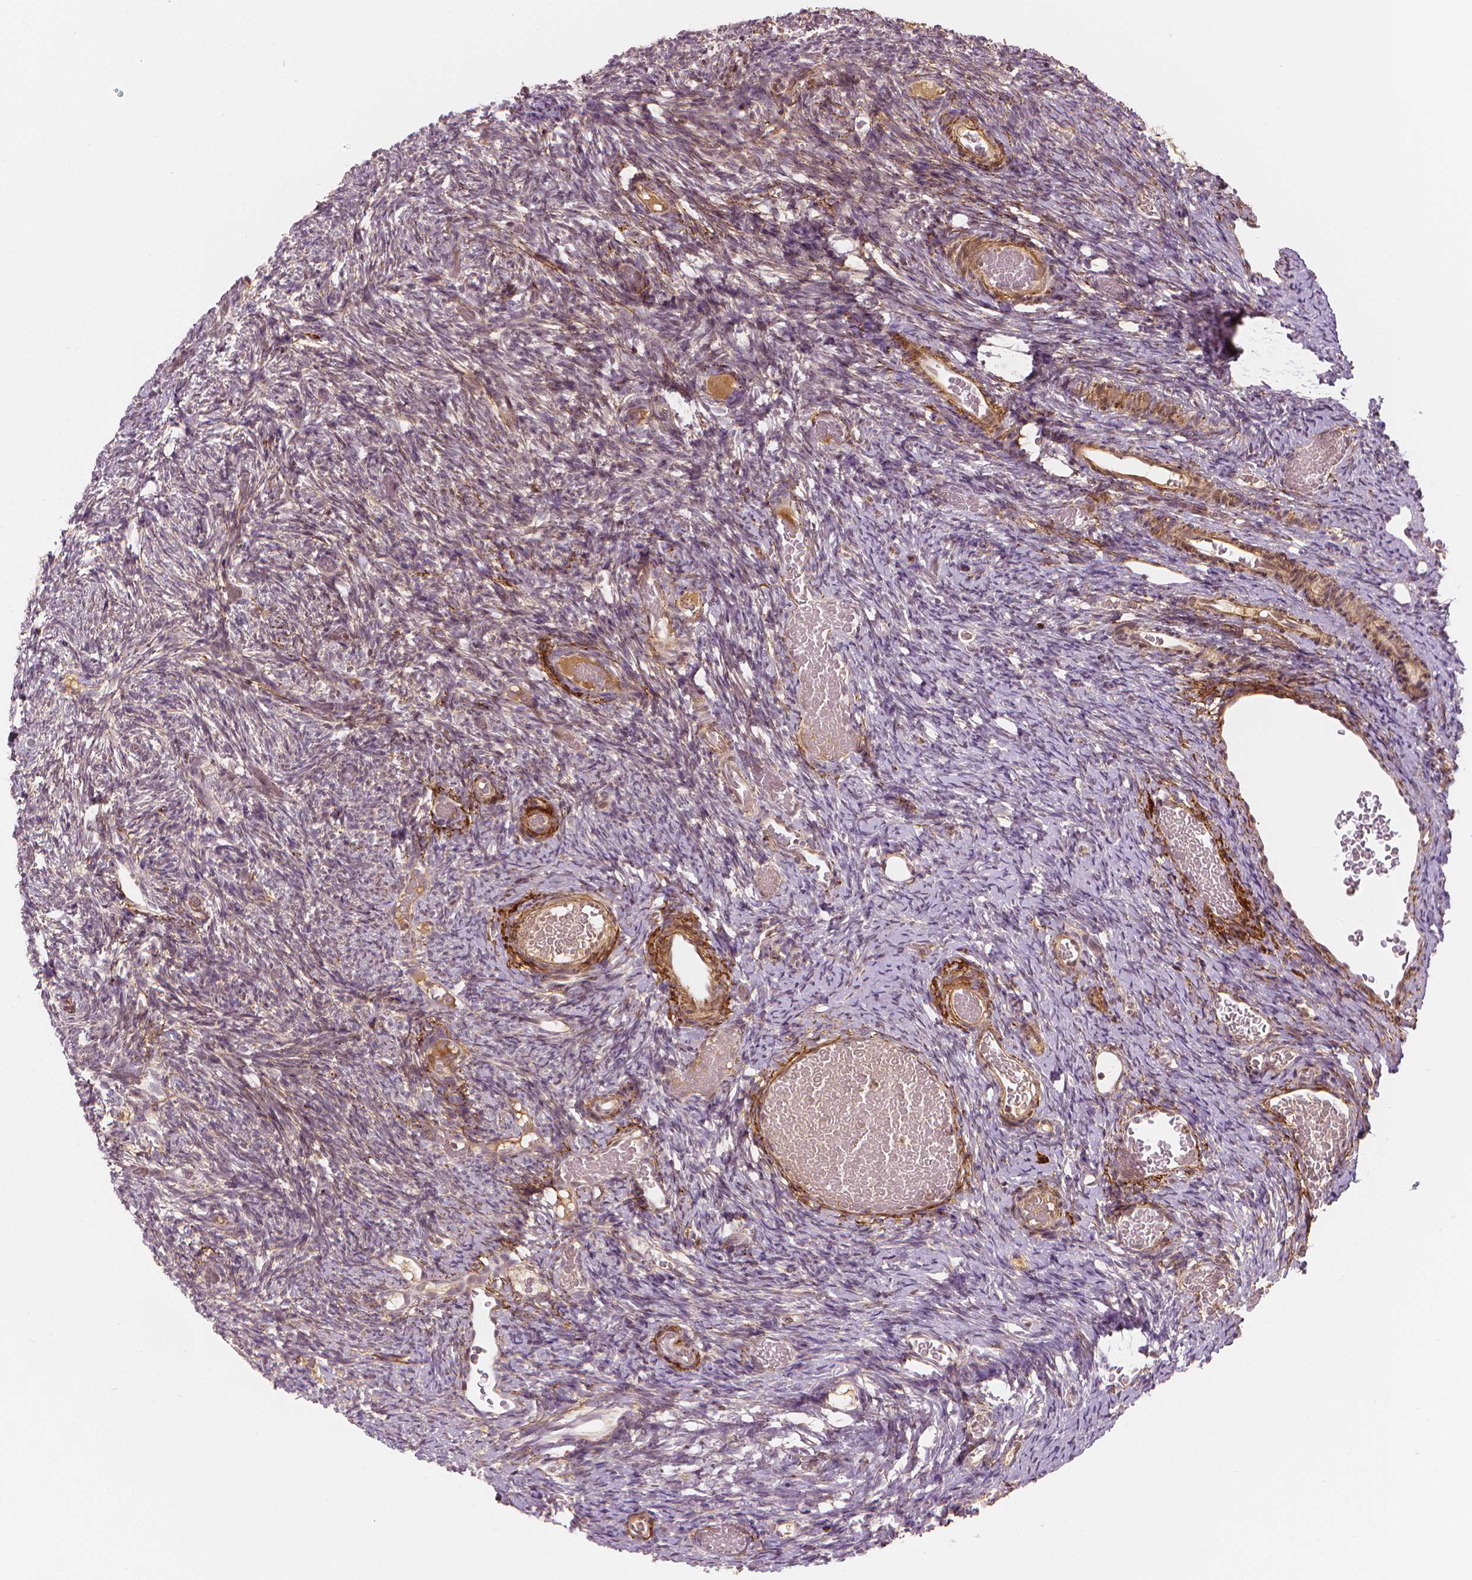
{"staining": {"intensity": "negative", "quantity": "none", "location": "none"}, "tissue": "ovary", "cell_type": "Ovarian stroma cells", "image_type": "normal", "snomed": [{"axis": "morphology", "description": "Normal tissue, NOS"}, {"axis": "topography", "description": "Ovary"}], "caption": "DAB (3,3'-diaminobenzidine) immunohistochemical staining of normal human ovary exhibits no significant staining in ovarian stroma cells.", "gene": "NSD2", "patient": {"sex": "female", "age": 39}}